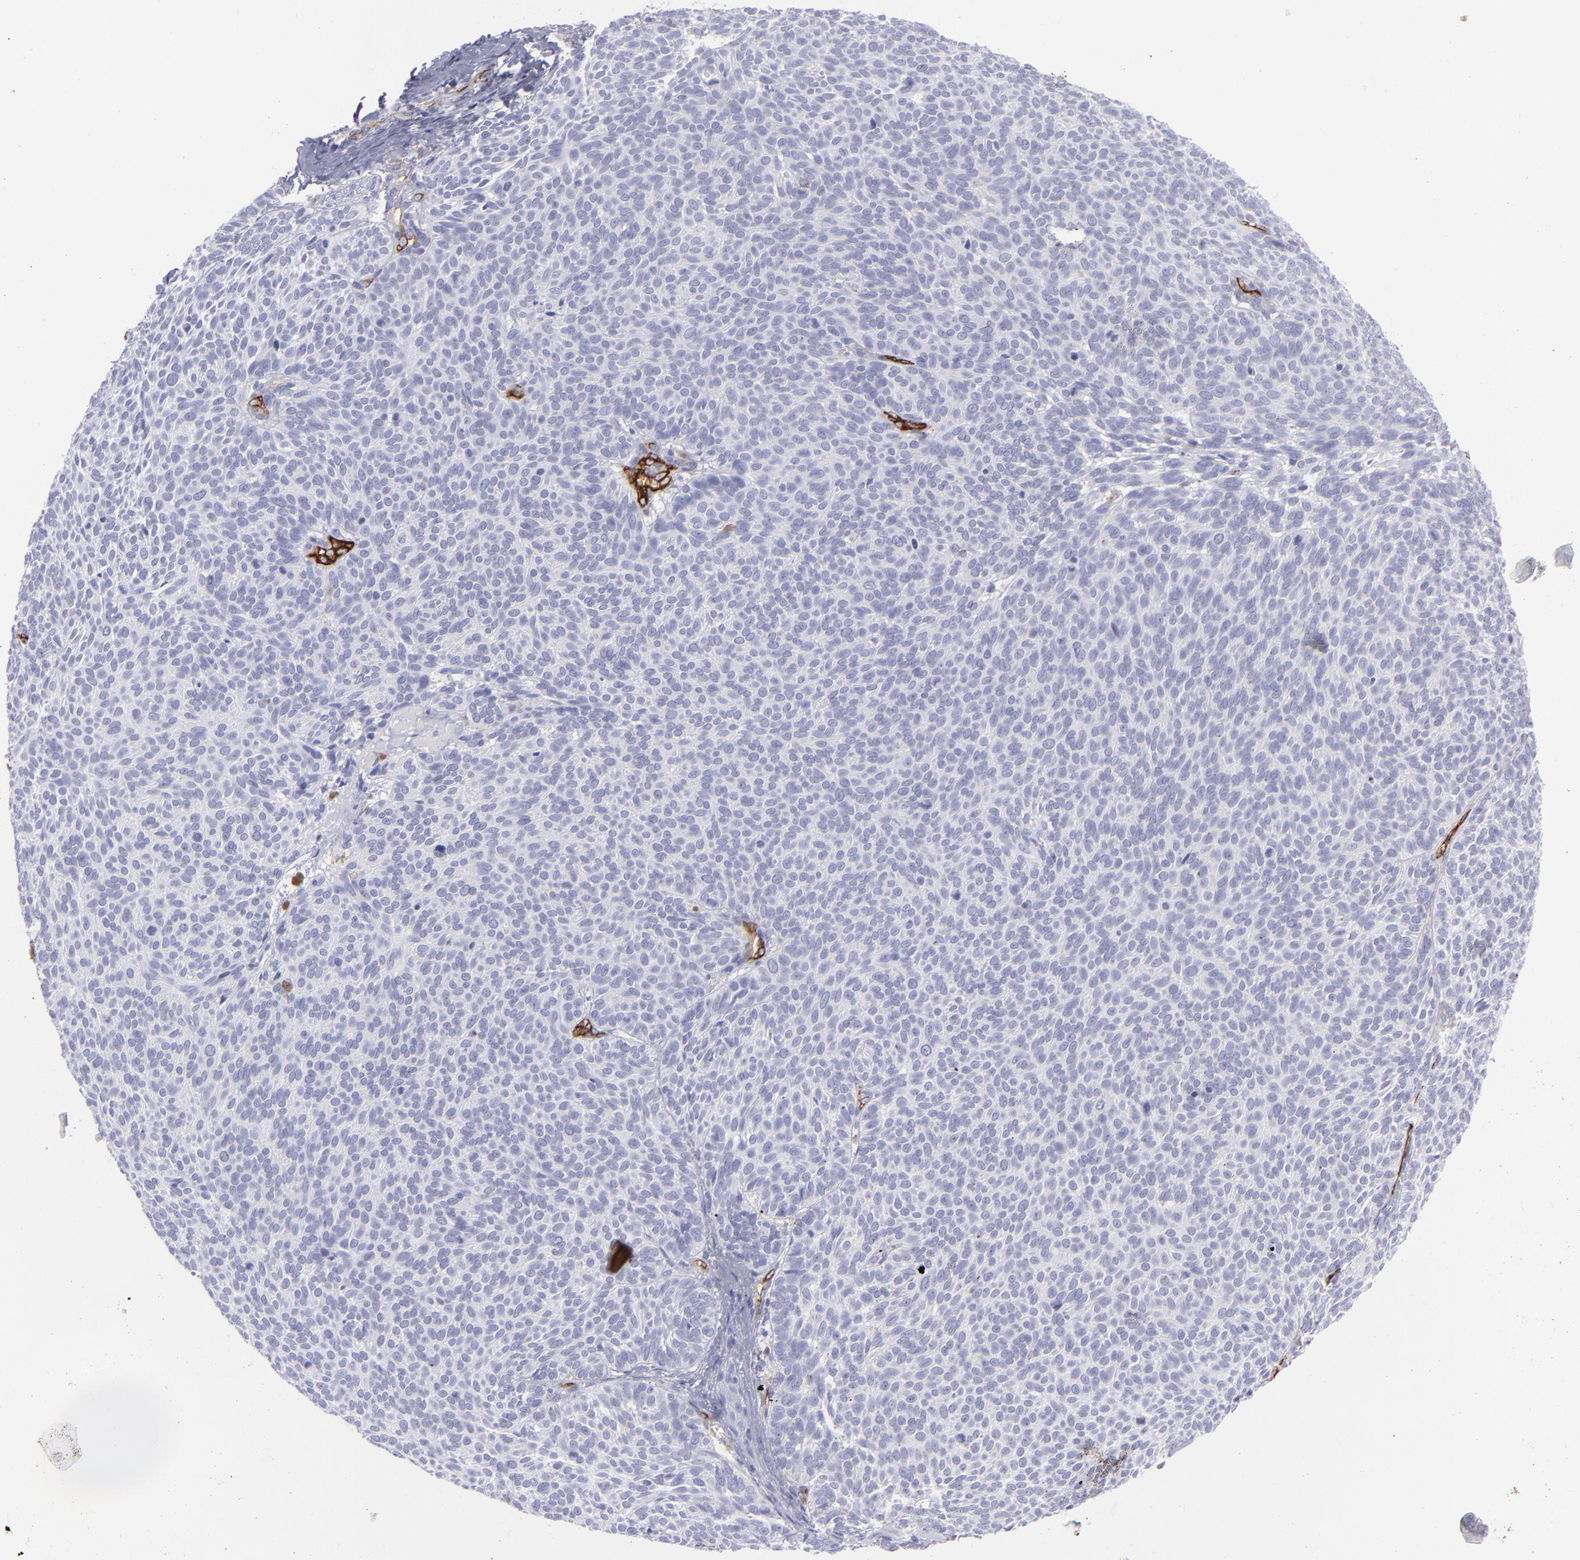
{"staining": {"intensity": "negative", "quantity": "none", "location": "none"}, "tissue": "skin cancer", "cell_type": "Tumor cells", "image_type": "cancer", "snomed": [{"axis": "morphology", "description": "Basal cell carcinoma"}, {"axis": "topography", "description": "Skin"}], "caption": "Protein analysis of skin basal cell carcinoma displays no significant staining in tumor cells.", "gene": "ACE", "patient": {"sex": "male", "age": 63}}